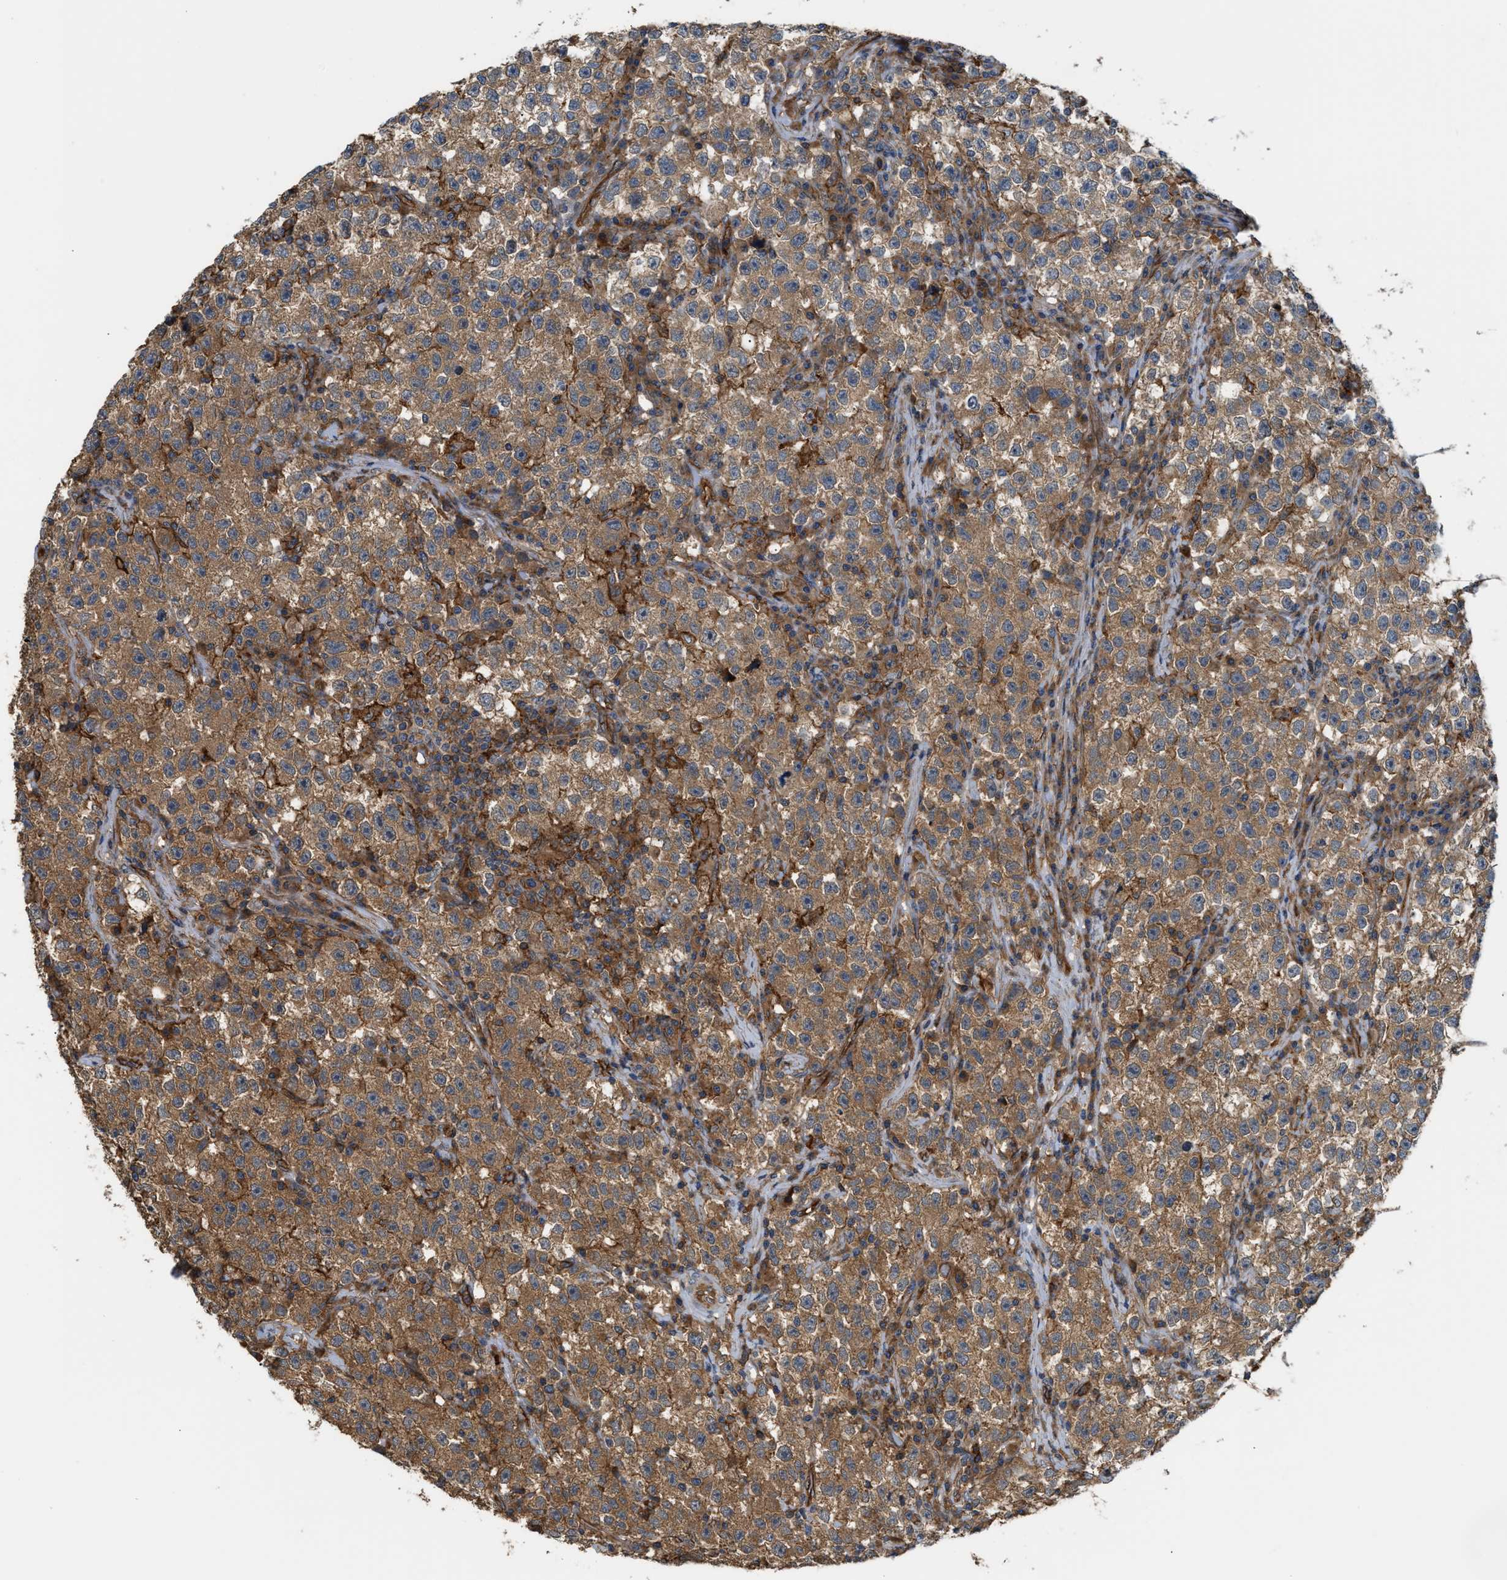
{"staining": {"intensity": "moderate", "quantity": ">75%", "location": "cytoplasmic/membranous"}, "tissue": "testis cancer", "cell_type": "Tumor cells", "image_type": "cancer", "snomed": [{"axis": "morphology", "description": "Seminoma, NOS"}, {"axis": "topography", "description": "Testis"}], "caption": "Immunohistochemical staining of testis seminoma demonstrates medium levels of moderate cytoplasmic/membranous expression in approximately >75% of tumor cells.", "gene": "DDHD2", "patient": {"sex": "male", "age": 22}}